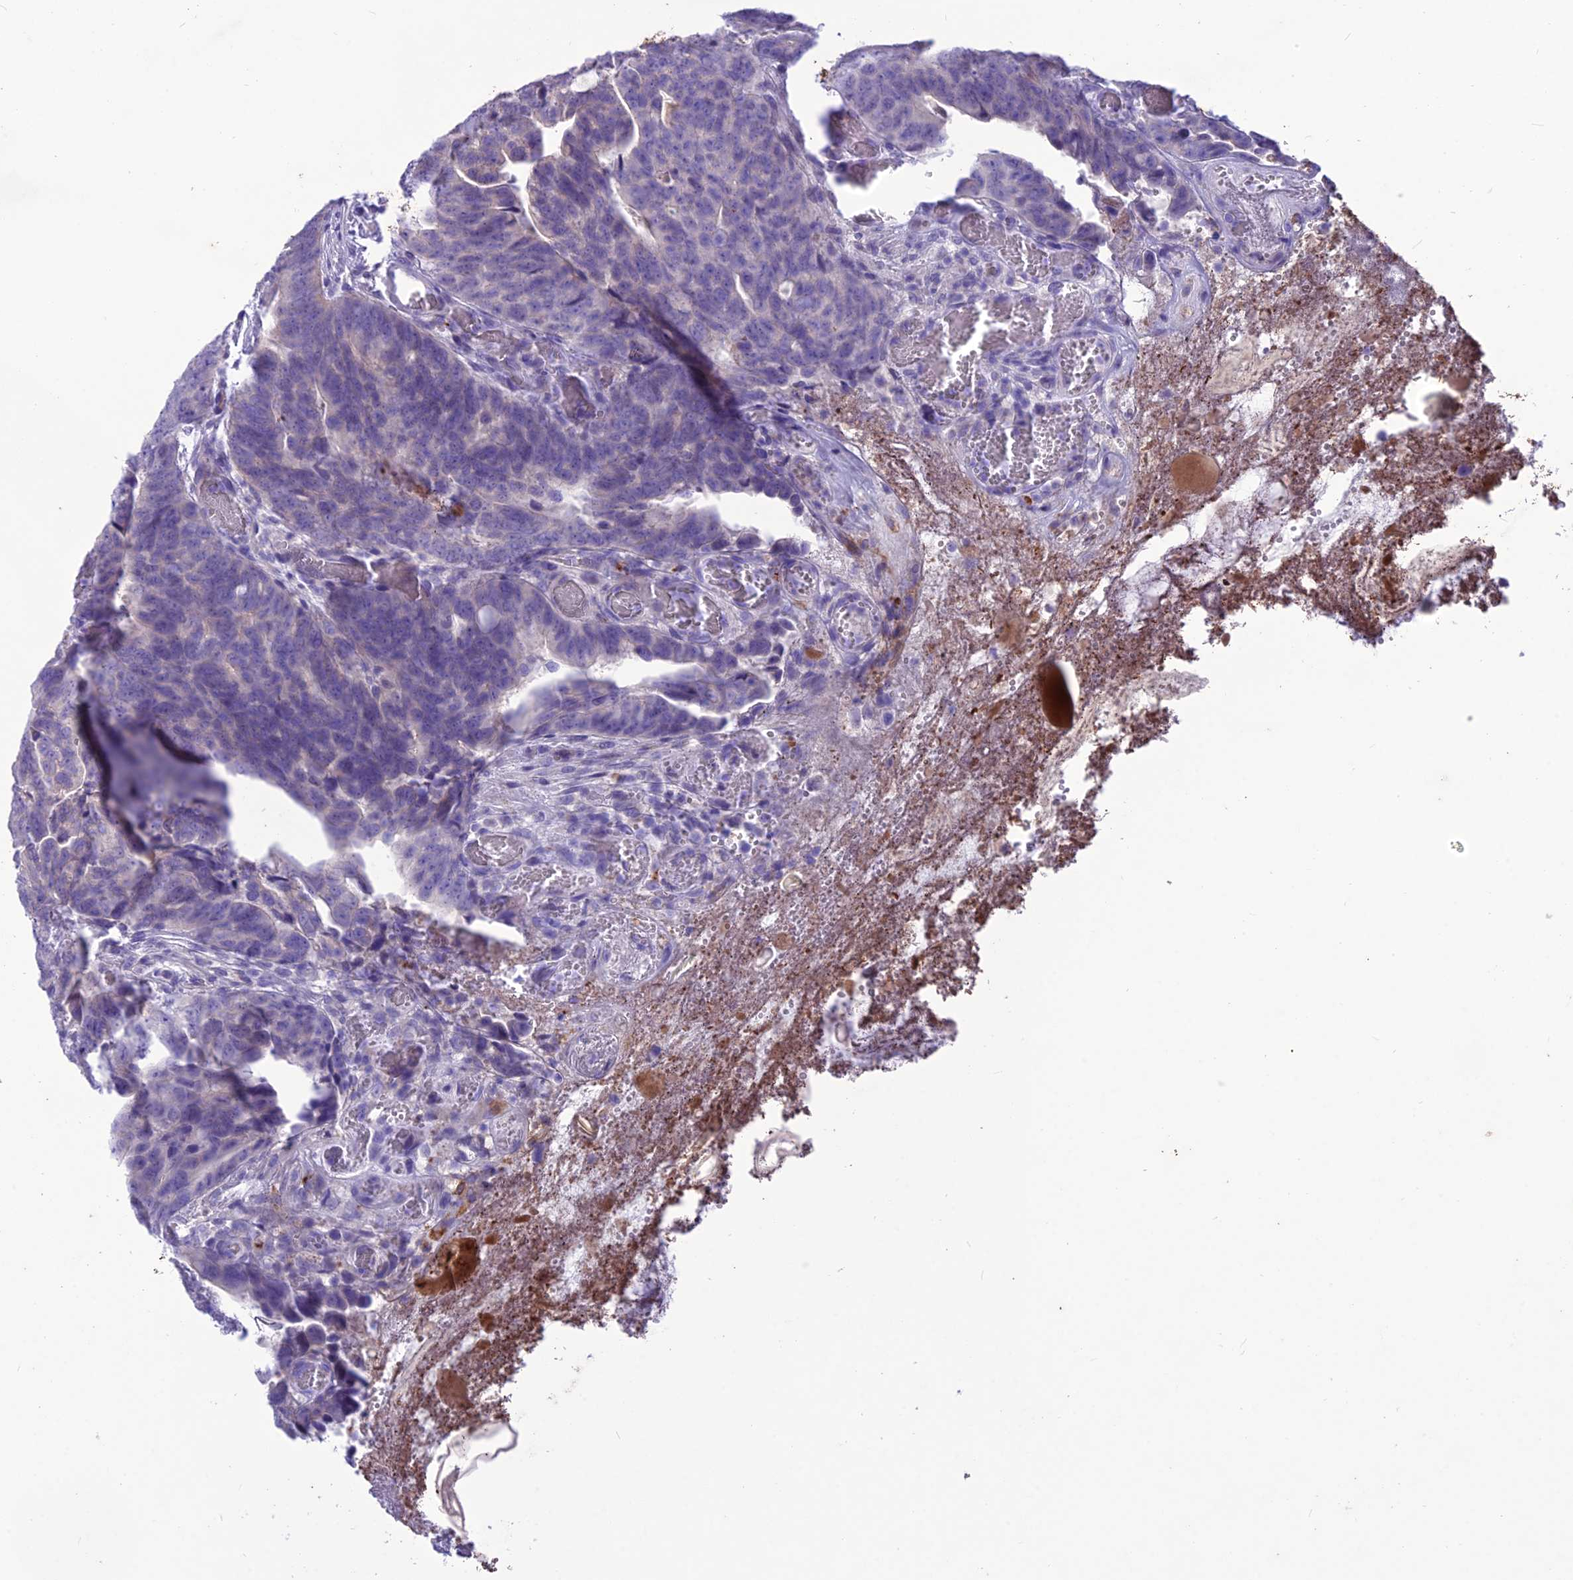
{"staining": {"intensity": "negative", "quantity": "none", "location": "none"}, "tissue": "colorectal cancer", "cell_type": "Tumor cells", "image_type": "cancer", "snomed": [{"axis": "morphology", "description": "Adenocarcinoma, NOS"}, {"axis": "topography", "description": "Colon"}], "caption": "Immunohistochemical staining of colorectal cancer (adenocarcinoma) demonstrates no significant positivity in tumor cells.", "gene": "IFT172", "patient": {"sex": "female", "age": 82}}